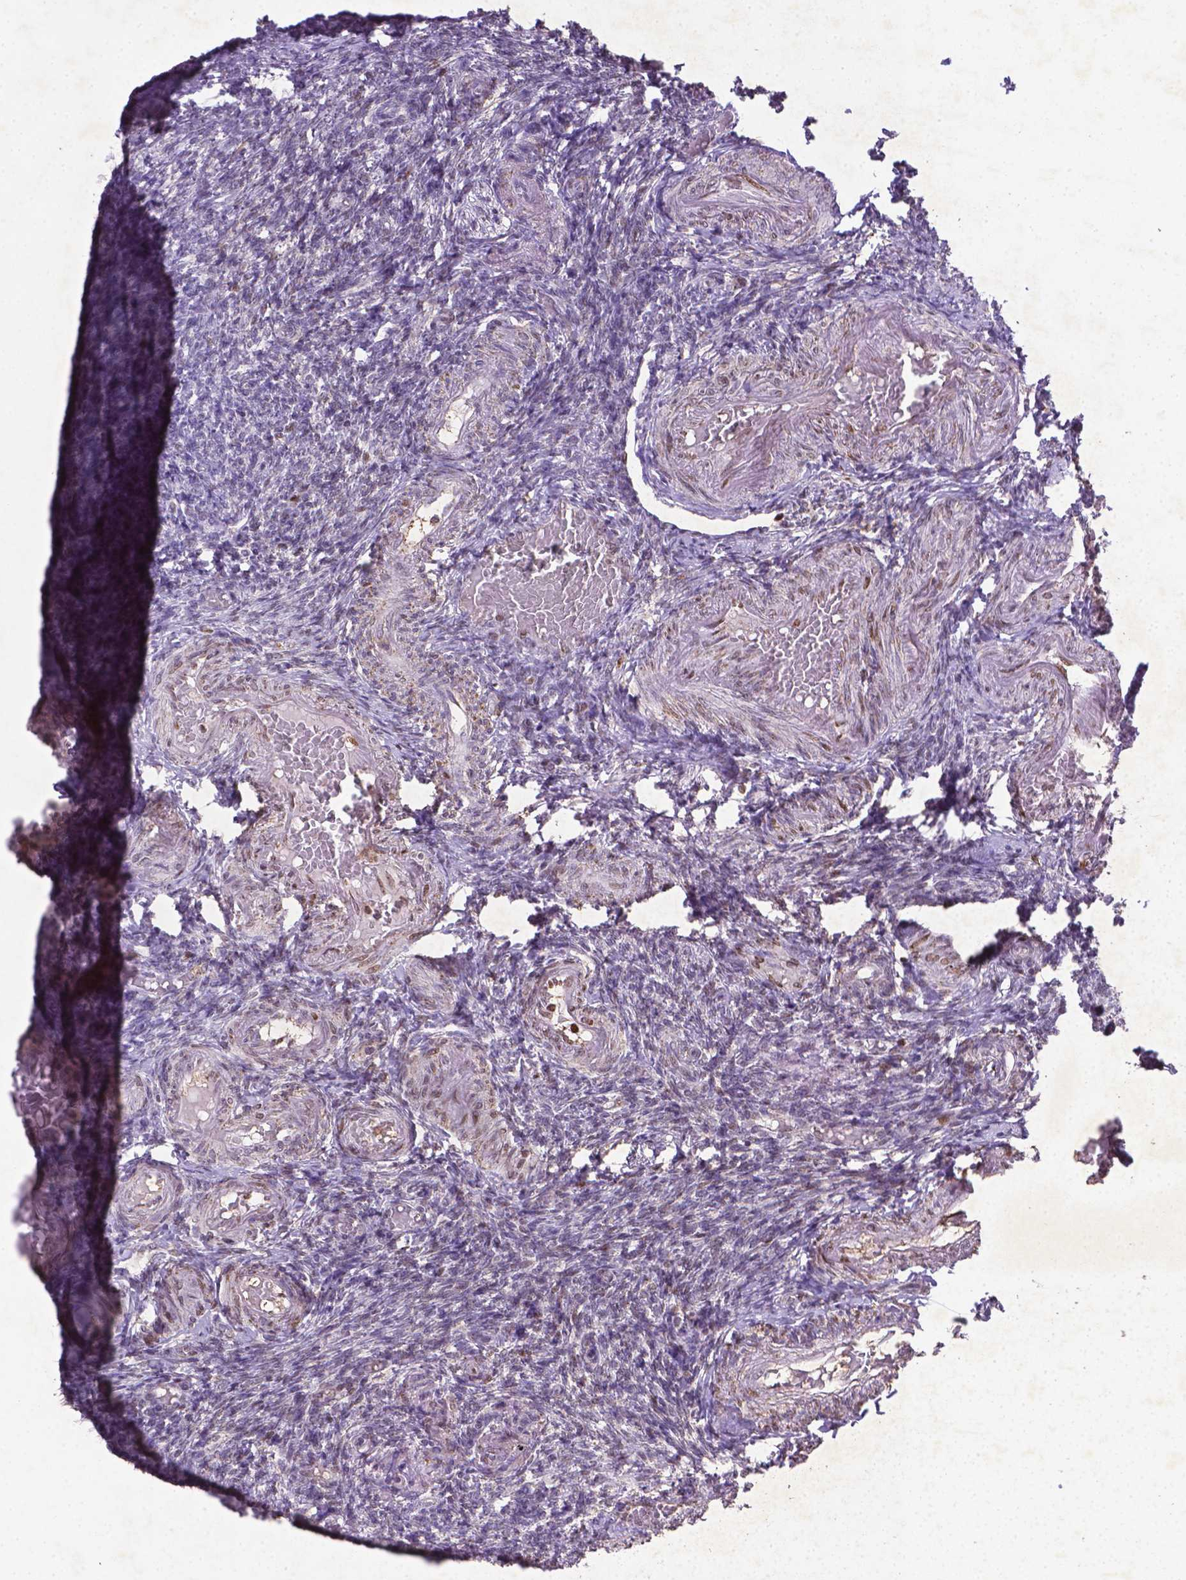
{"staining": {"intensity": "moderate", "quantity": "<25%", "location": "nuclear"}, "tissue": "ovary", "cell_type": "Follicle cells", "image_type": "normal", "snomed": [{"axis": "morphology", "description": "Normal tissue, NOS"}, {"axis": "topography", "description": "Ovary"}], "caption": "The immunohistochemical stain highlights moderate nuclear staining in follicle cells of benign ovary.", "gene": "CDKN1A", "patient": {"sex": "female", "age": 39}}